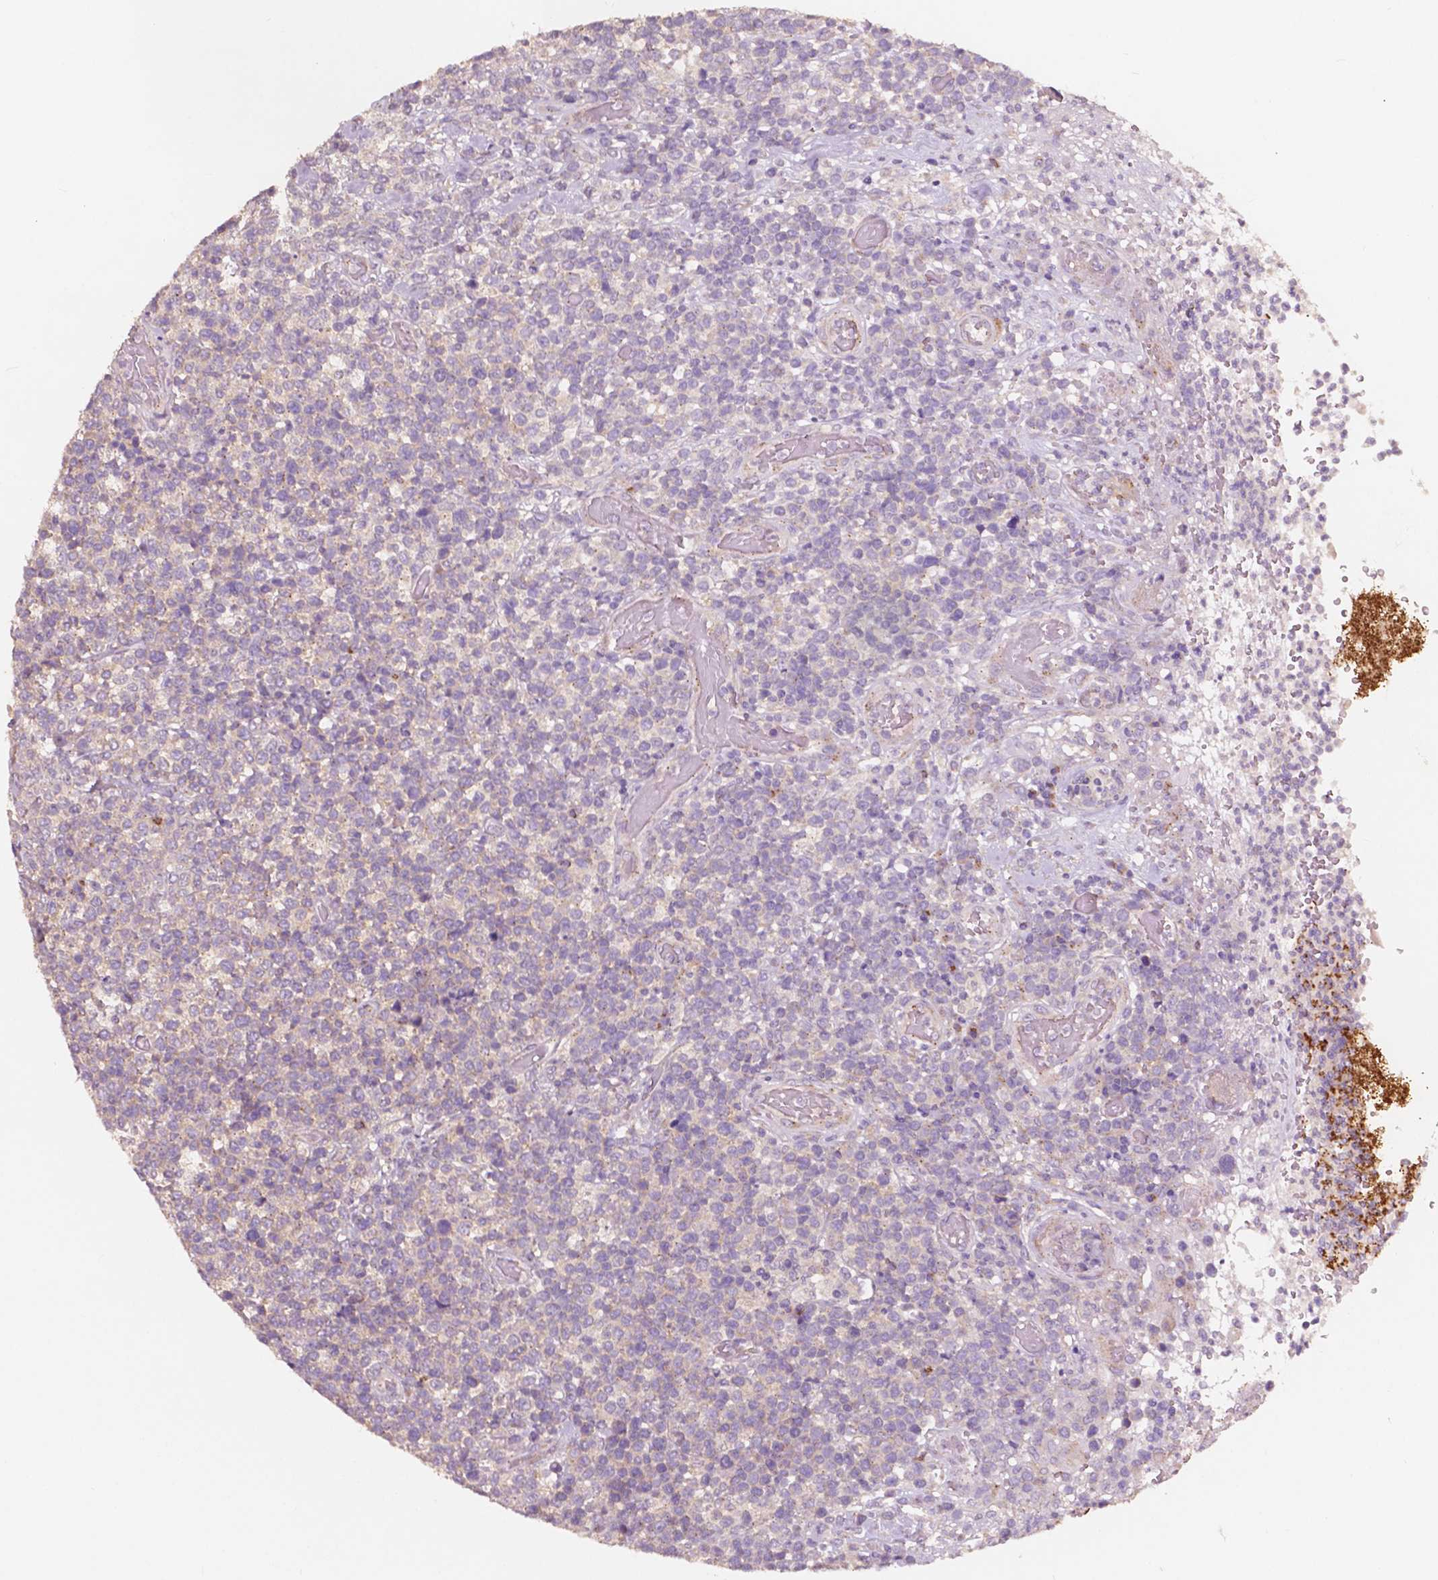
{"staining": {"intensity": "negative", "quantity": "none", "location": "none"}, "tissue": "lymphoma", "cell_type": "Tumor cells", "image_type": "cancer", "snomed": [{"axis": "morphology", "description": "Malignant lymphoma, non-Hodgkin's type, High grade"}, {"axis": "topography", "description": "Soft tissue"}], "caption": "An image of malignant lymphoma, non-Hodgkin's type (high-grade) stained for a protein exhibits no brown staining in tumor cells.", "gene": "CHPT1", "patient": {"sex": "female", "age": 56}}